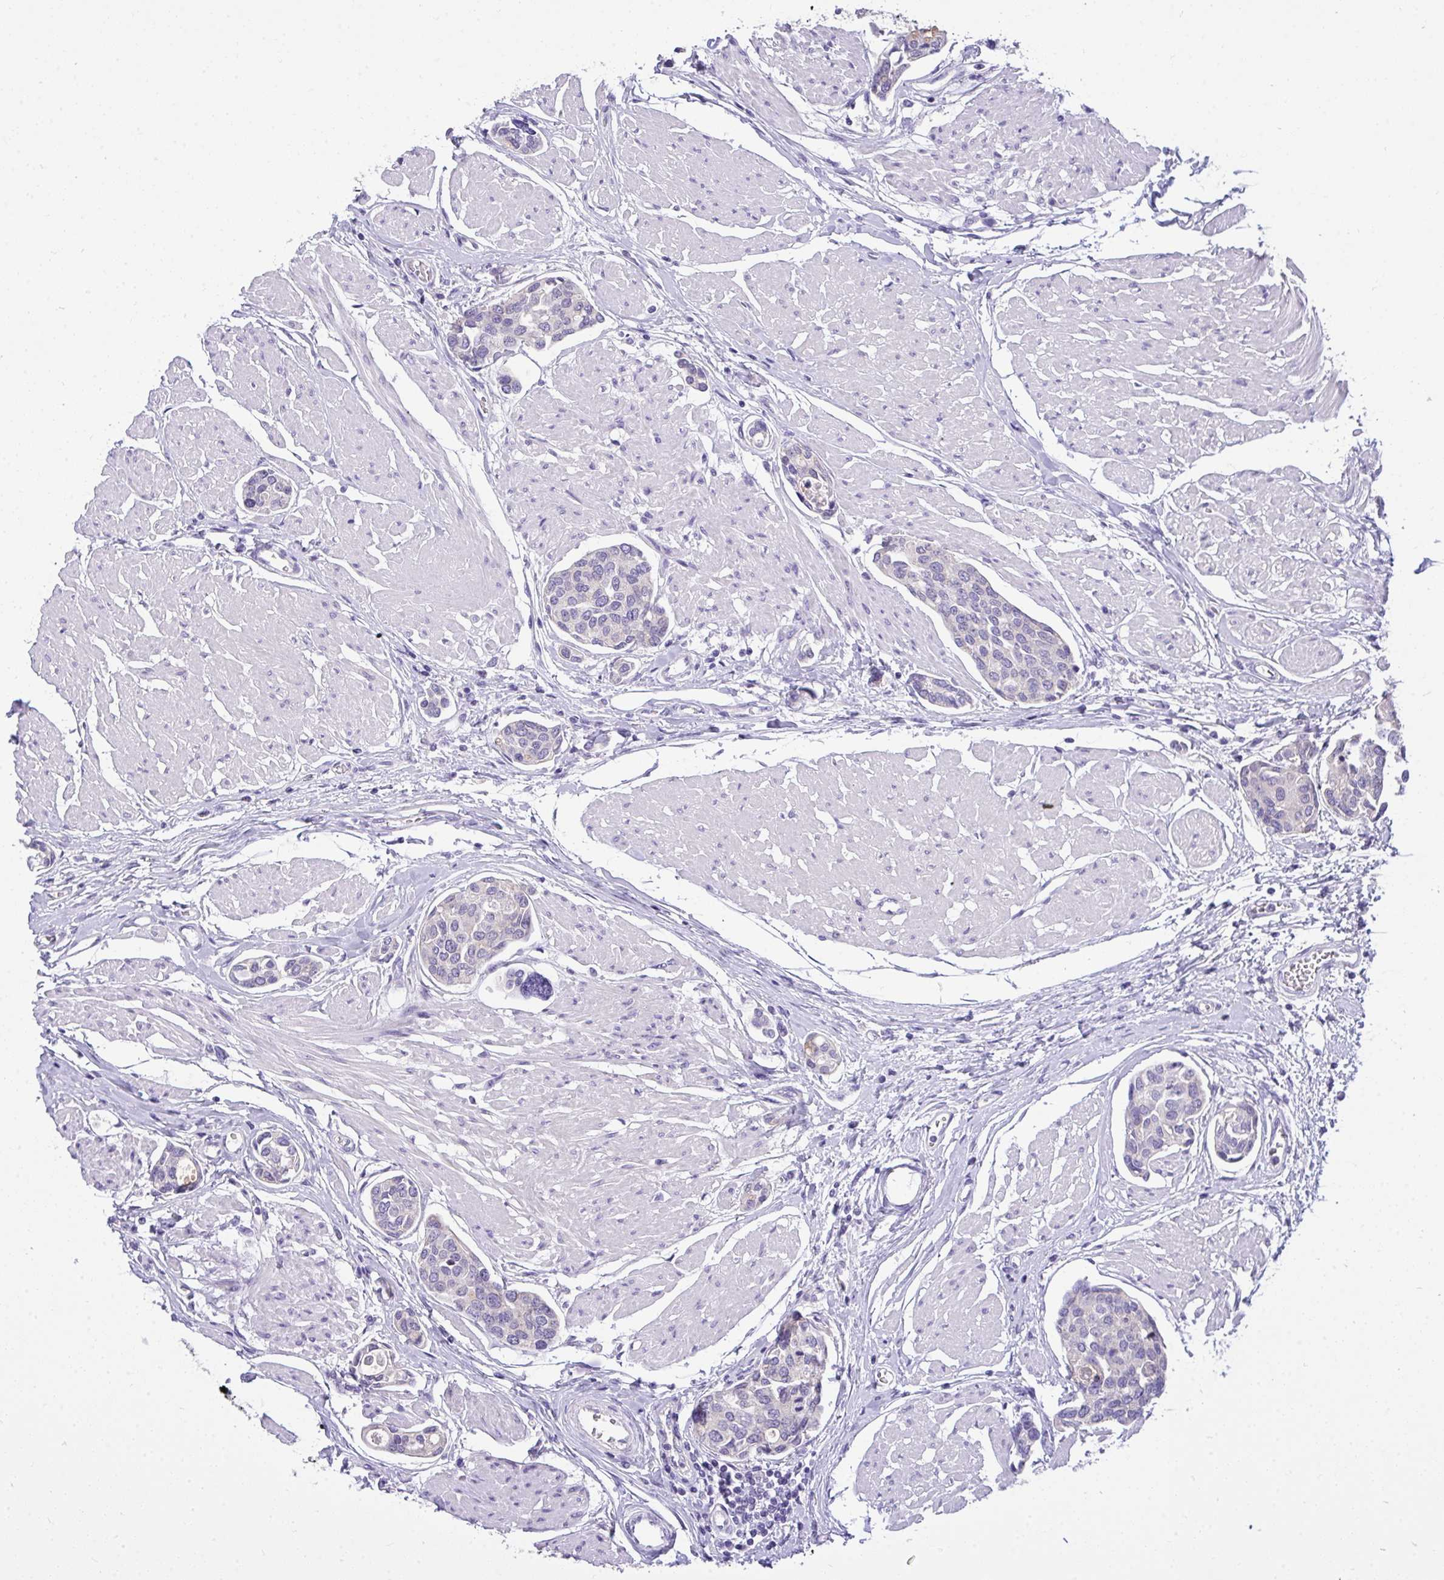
{"staining": {"intensity": "negative", "quantity": "none", "location": "none"}, "tissue": "urothelial cancer", "cell_type": "Tumor cells", "image_type": "cancer", "snomed": [{"axis": "morphology", "description": "Urothelial carcinoma, High grade"}, {"axis": "topography", "description": "Urinary bladder"}], "caption": "A high-resolution micrograph shows immunohistochemistry (IHC) staining of urothelial carcinoma (high-grade), which exhibits no significant expression in tumor cells. The staining is performed using DAB brown chromogen with nuclei counter-stained in using hematoxylin.", "gene": "VGLL3", "patient": {"sex": "male", "age": 78}}